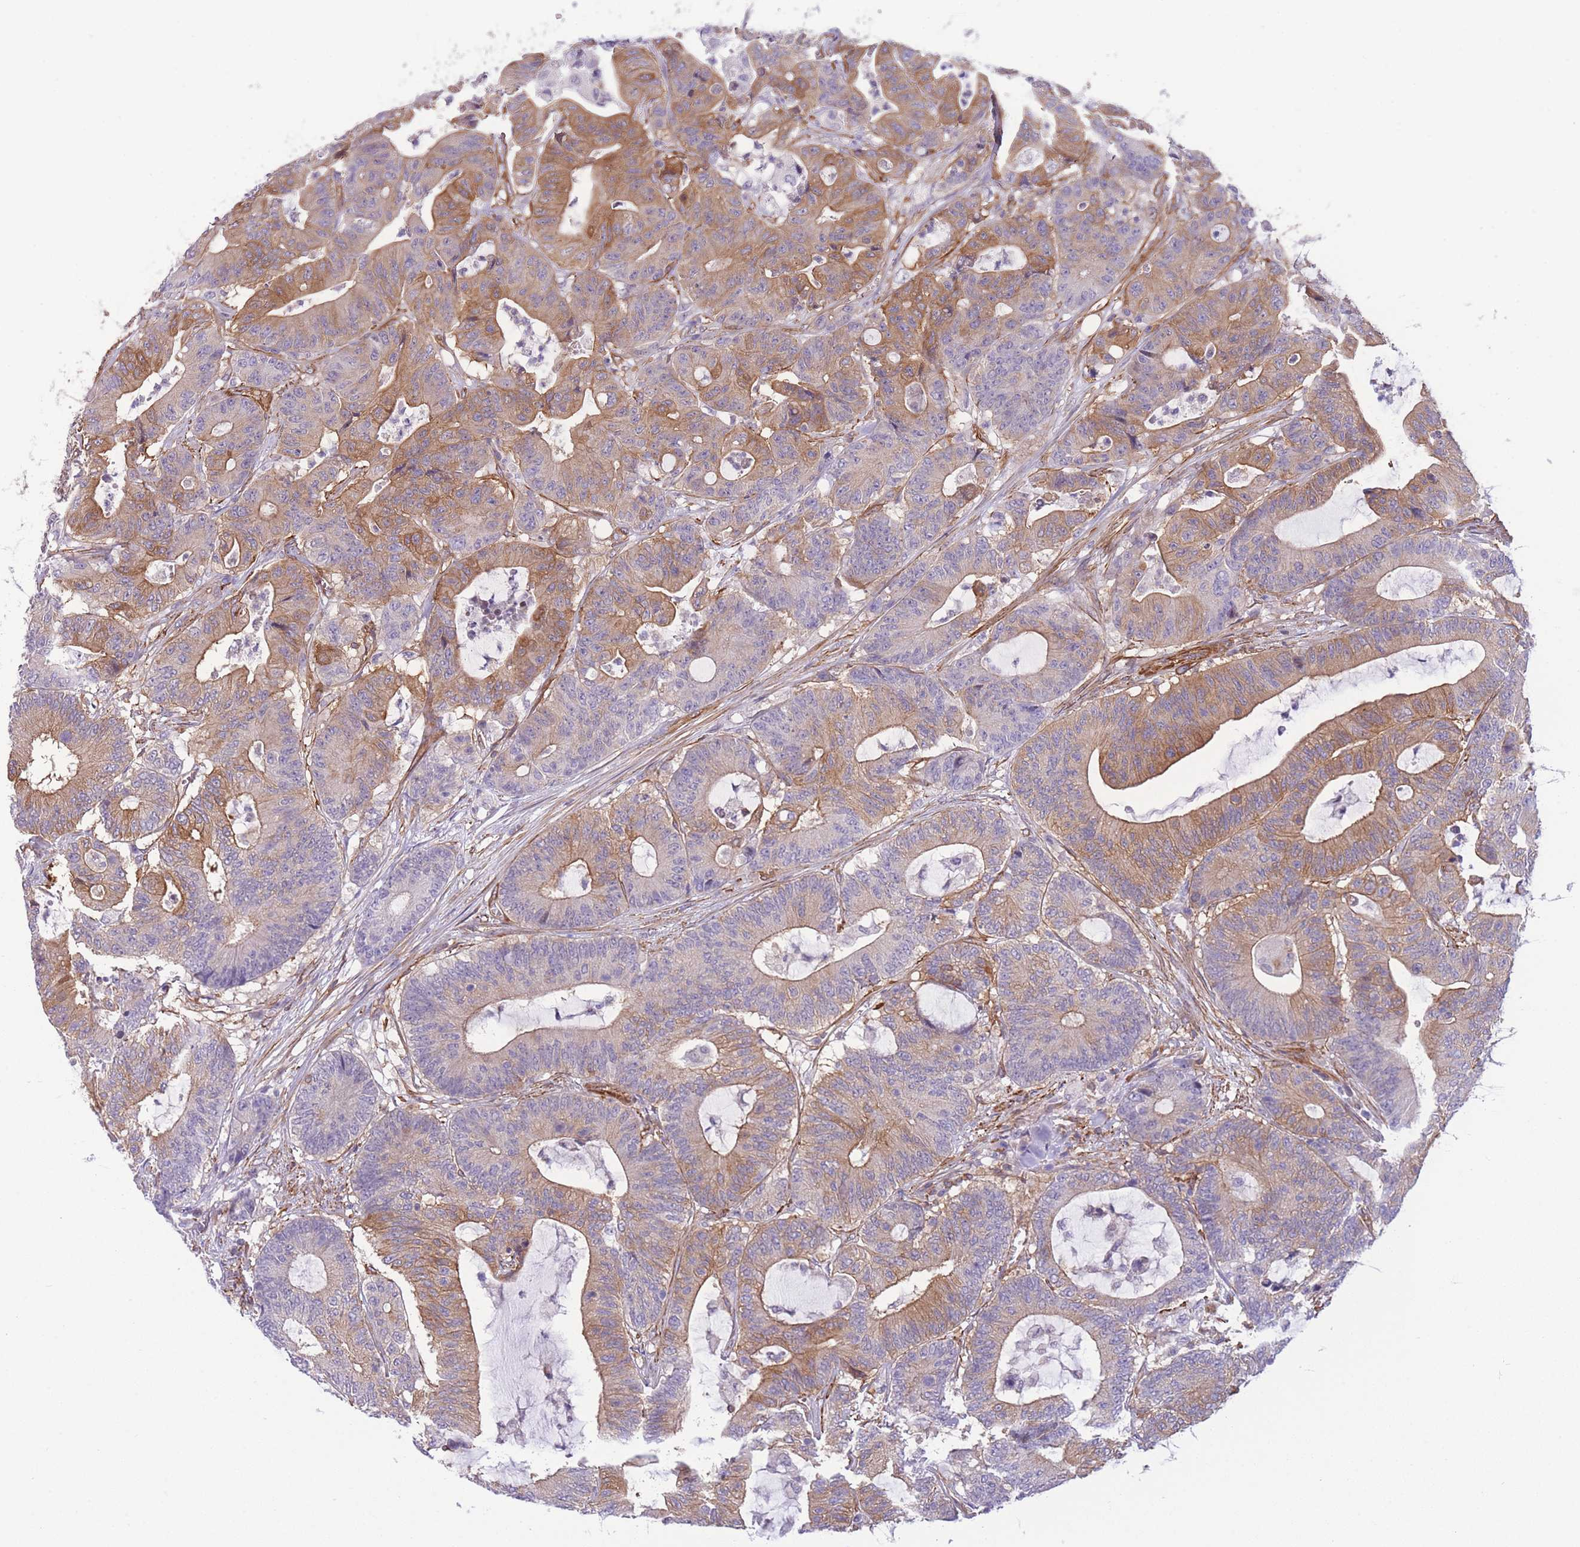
{"staining": {"intensity": "moderate", "quantity": "25%-75%", "location": "cytoplasmic/membranous"}, "tissue": "colorectal cancer", "cell_type": "Tumor cells", "image_type": "cancer", "snomed": [{"axis": "morphology", "description": "Adenocarcinoma, NOS"}, {"axis": "topography", "description": "Colon"}], "caption": "Immunohistochemistry (IHC) photomicrograph of neoplastic tissue: human adenocarcinoma (colorectal) stained using immunohistochemistry shows medium levels of moderate protein expression localized specifically in the cytoplasmic/membranous of tumor cells, appearing as a cytoplasmic/membranous brown color.", "gene": "CDC25B", "patient": {"sex": "female", "age": 84}}